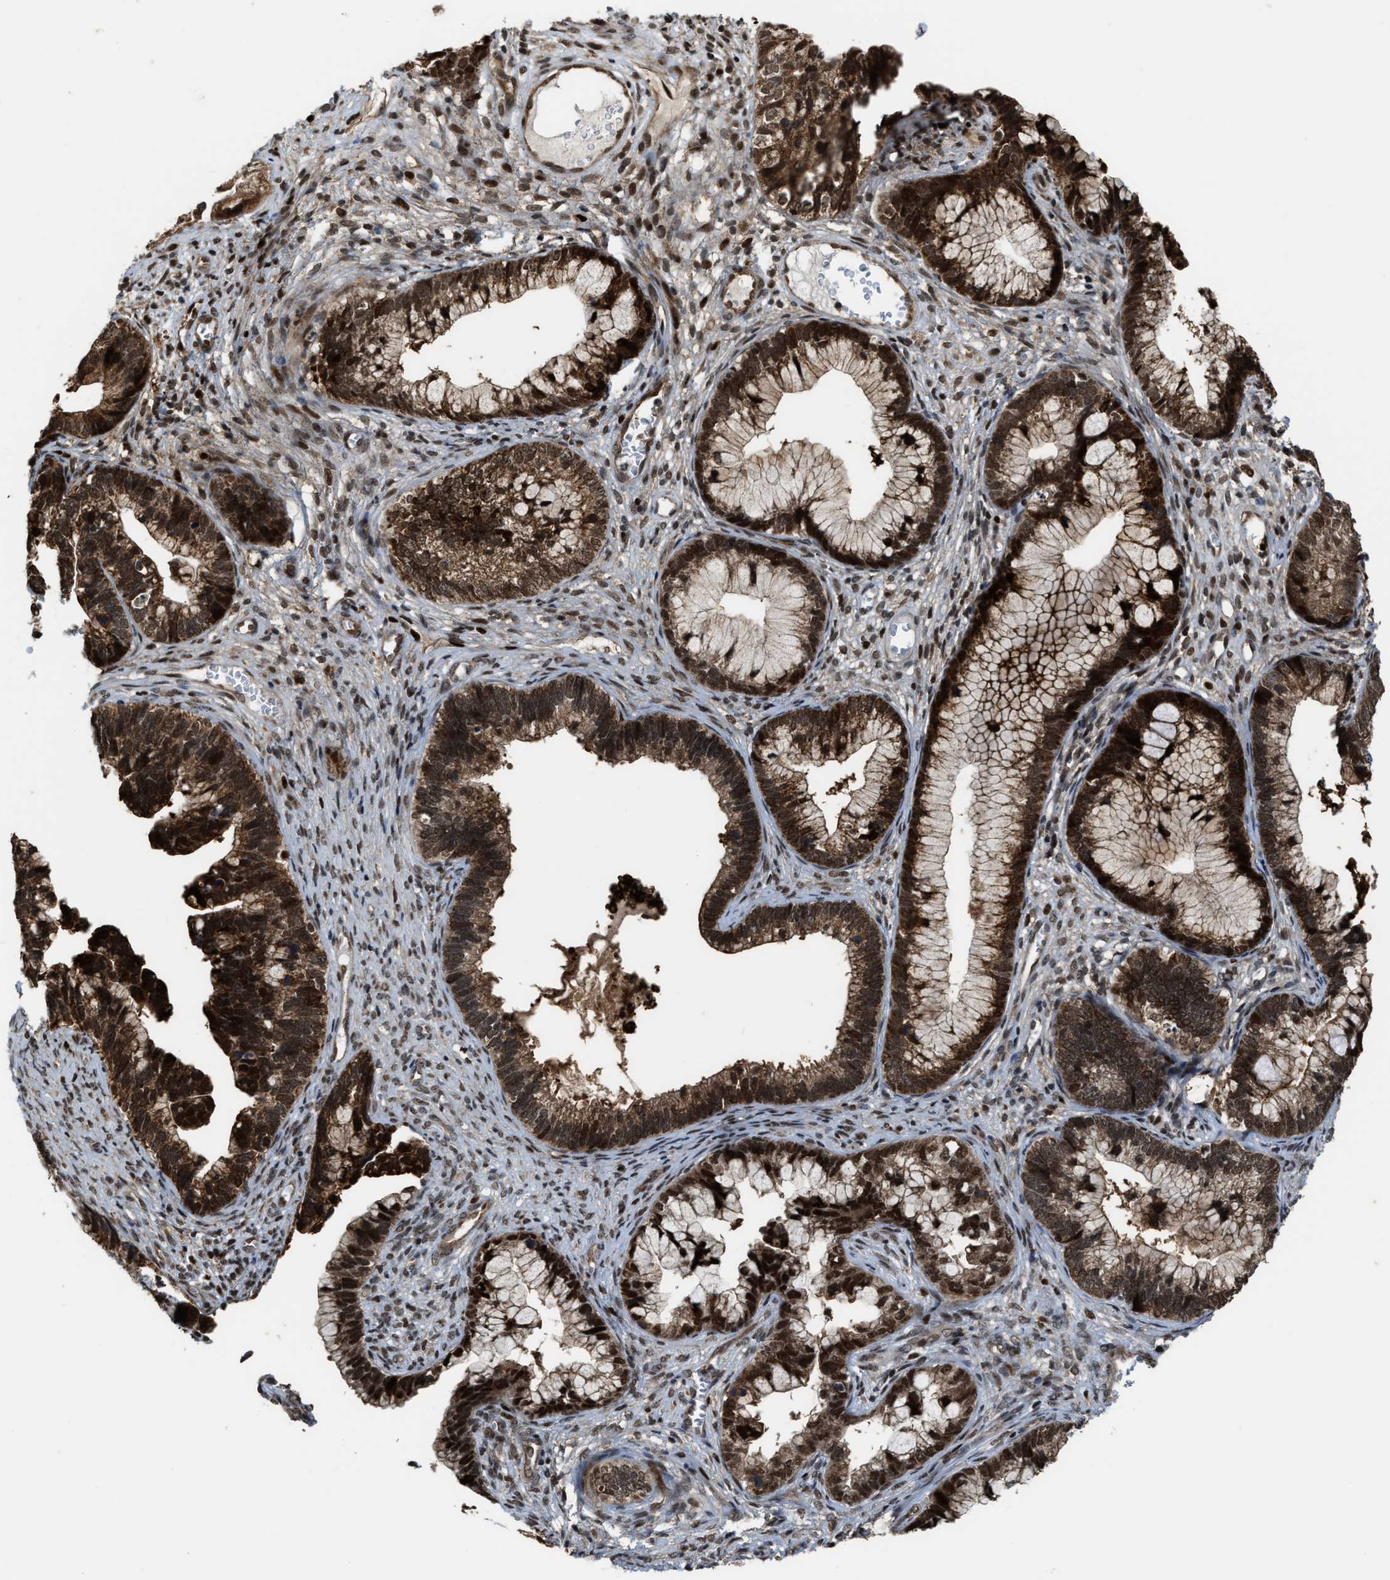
{"staining": {"intensity": "strong", "quantity": ">75%", "location": "cytoplasmic/membranous,nuclear"}, "tissue": "cervical cancer", "cell_type": "Tumor cells", "image_type": "cancer", "snomed": [{"axis": "morphology", "description": "Adenocarcinoma, NOS"}, {"axis": "topography", "description": "Cervix"}], "caption": "Human cervical cancer stained with a protein marker reveals strong staining in tumor cells.", "gene": "ZNF250", "patient": {"sex": "female", "age": 44}}